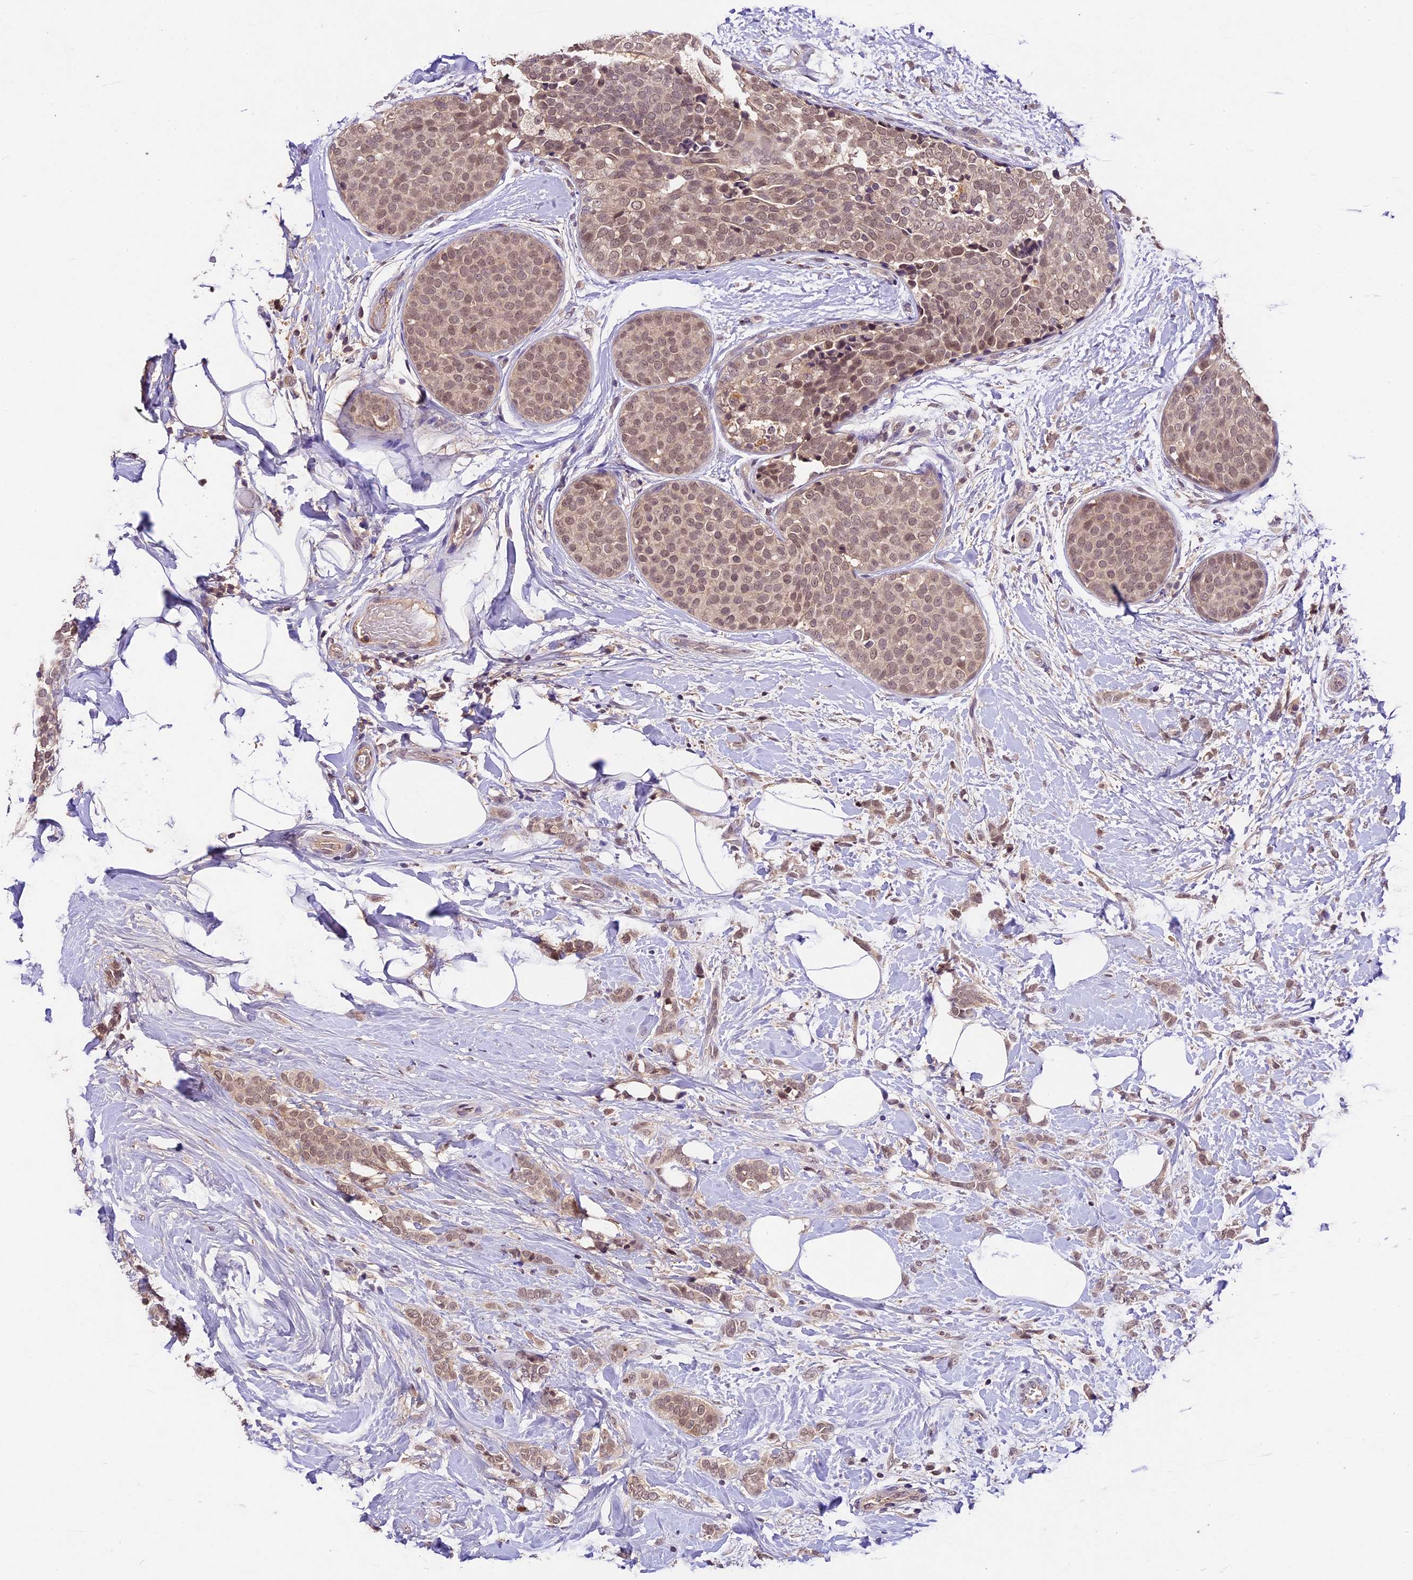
{"staining": {"intensity": "moderate", "quantity": ">75%", "location": "nuclear"}, "tissue": "breast cancer", "cell_type": "Tumor cells", "image_type": "cancer", "snomed": [{"axis": "morphology", "description": "Lobular carcinoma, in situ"}, {"axis": "morphology", "description": "Lobular carcinoma"}, {"axis": "topography", "description": "Breast"}], "caption": "Breast lobular carcinoma tissue demonstrates moderate nuclear expression in about >75% of tumor cells, visualized by immunohistochemistry.", "gene": "ATP10A", "patient": {"sex": "female", "age": 41}}